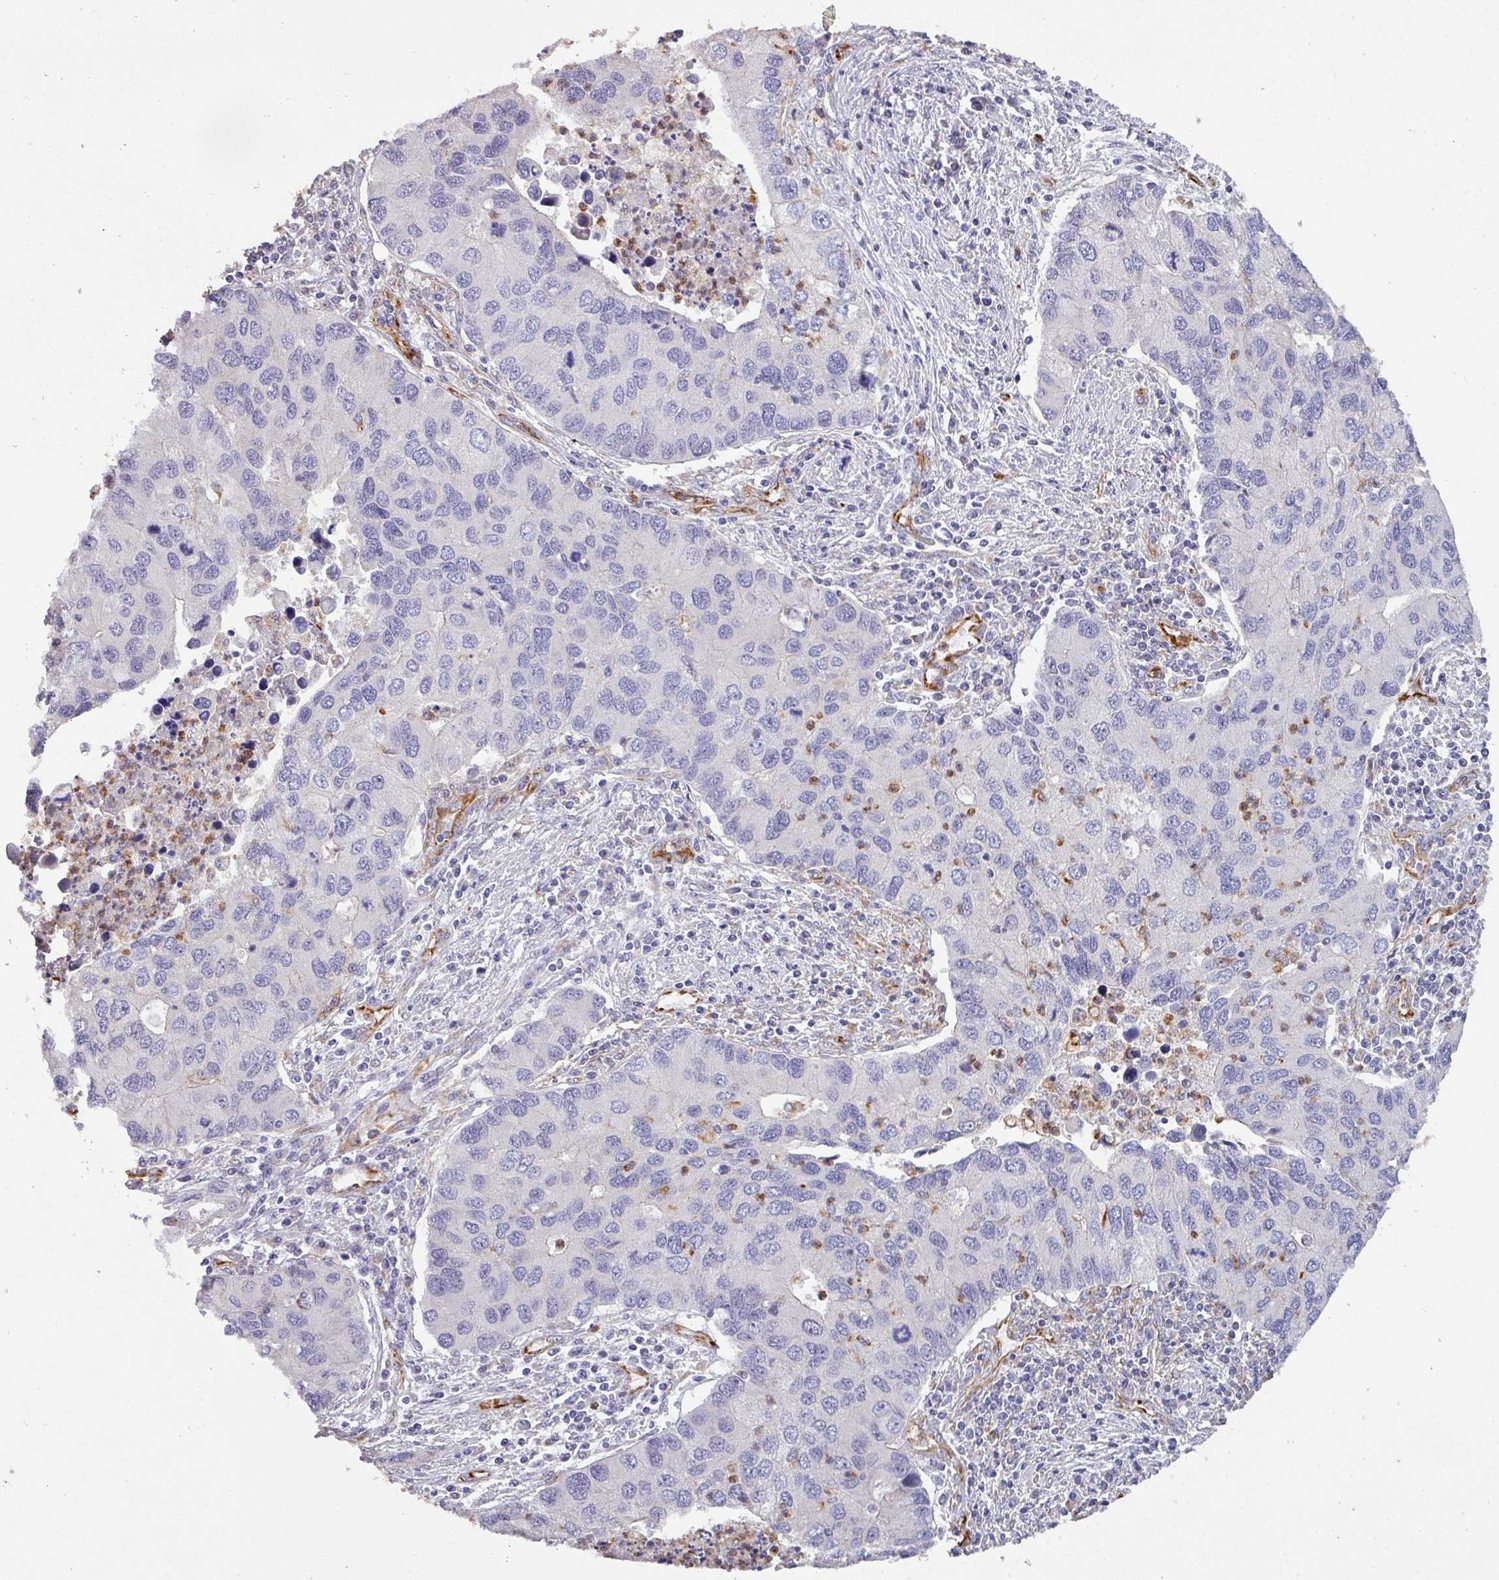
{"staining": {"intensity": "negative", "quantity": "none", "location": "none"}, "tissue": "lung cancer", "cell_type": "Tumor cells", "image_type": "cancer", "snomed": [{"axis": "morphology", "description": "Aneuploidy"}, {"axis": "morphology", "description": "Adenocarcinoma, NOS"}, {"axis": "topography", "description": "Lymph node"}, {"axis": "topography", "description": "Lung"}], "caption": "This is an immunohistochemistry image of human lung adenocarcinoma. There is no staining in tumor cells.", "gene": "ZNF280C", "patient": {"sex": "female", "age": 74}}